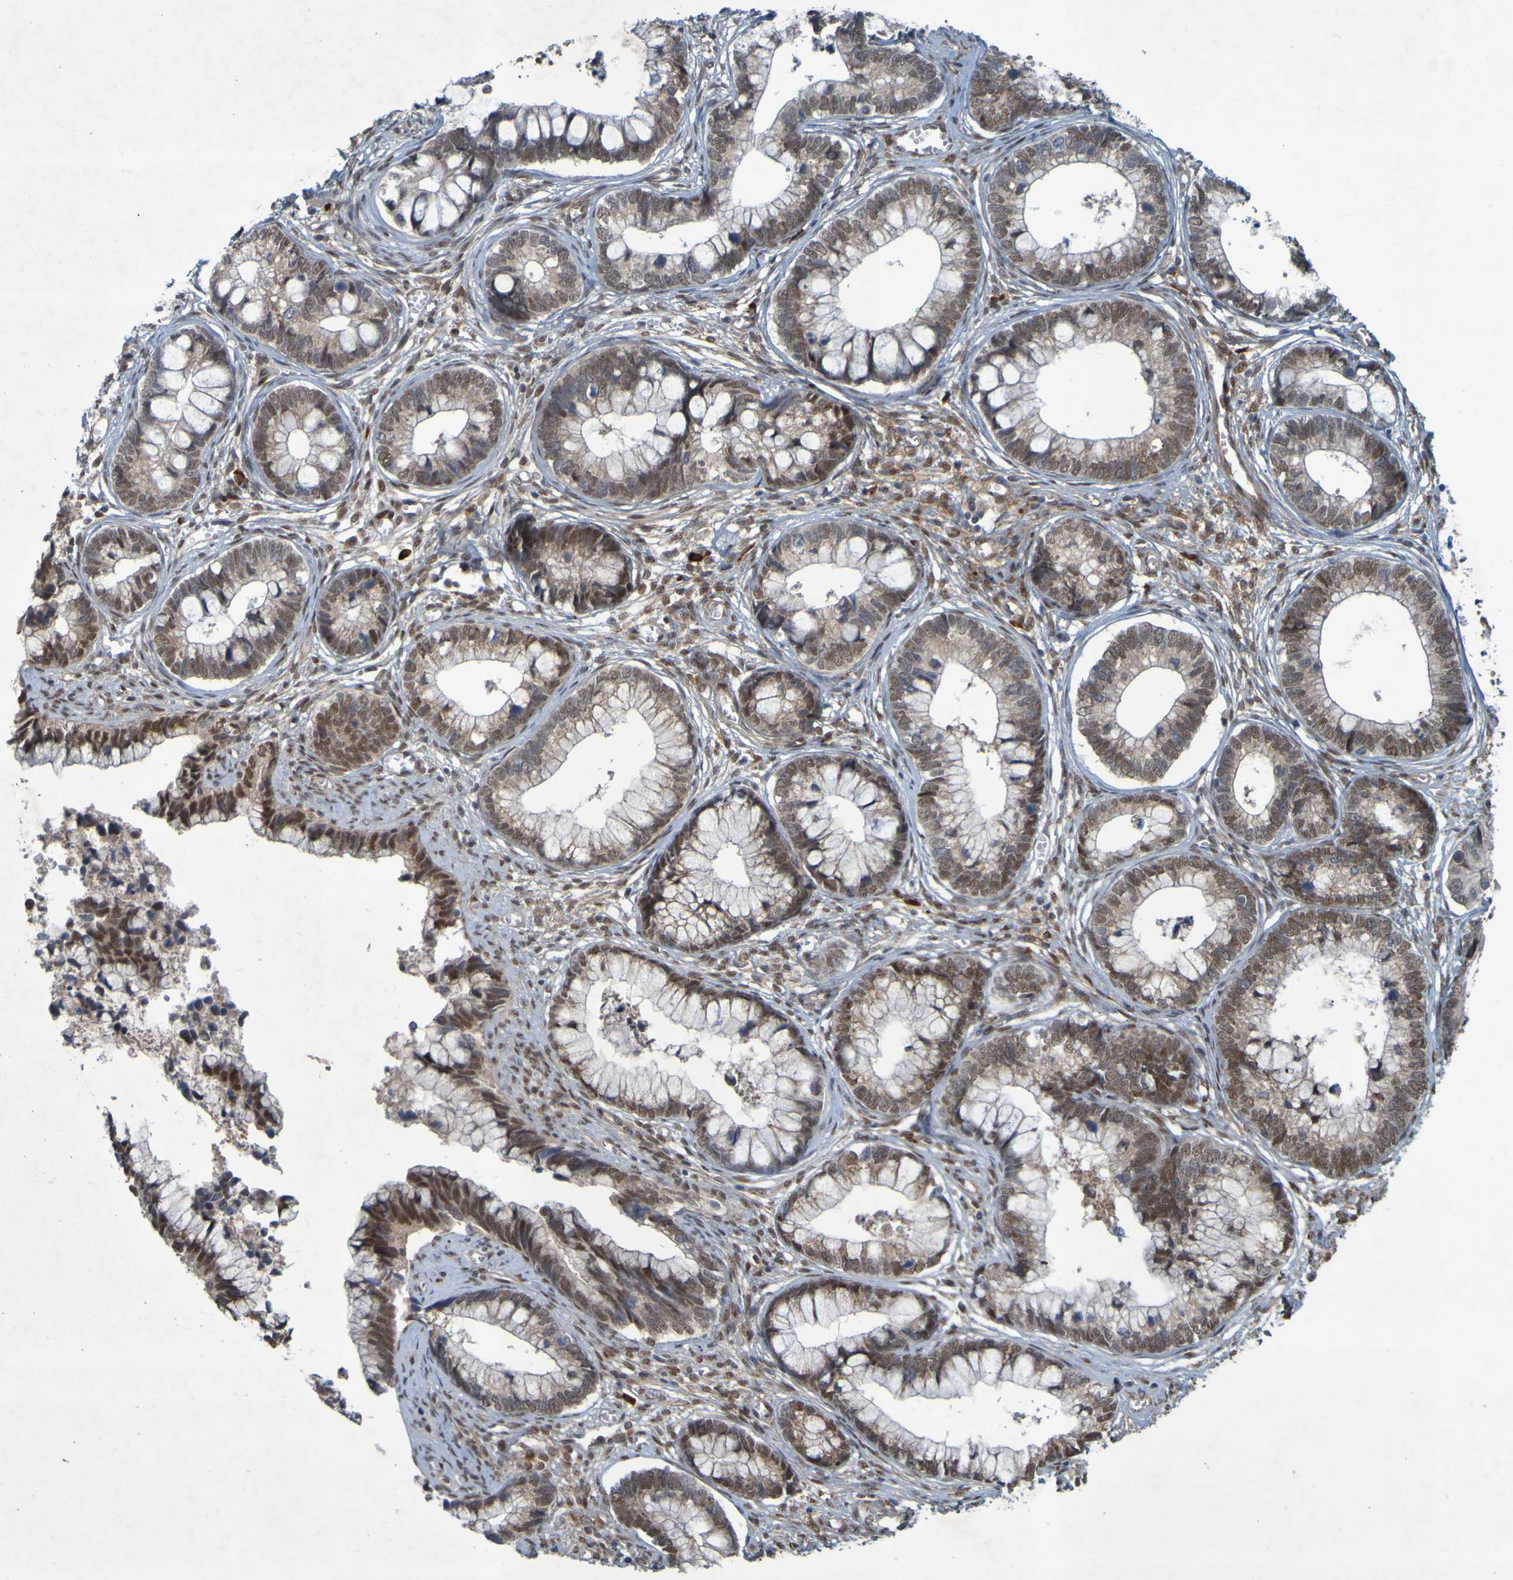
{"staining": {"intensity": "moderate", "quantity": ">75%", "location": "nuclear"}, "tissue": "cervical cancer", "cell_type": "Tumor cells", "image_type": "cancer", "snomed": [{"axis": "morphology", "description": "Adenocarcinoma, NOS"}, {"axis": "topography", "description": "Cervix"}], "caption": "DAB (3,3'-diaminobenzidine) immunohistochemical staining of human cervical cancer (adenocarcinoma) shows moderate nuclear protein positivity in approximately >75% of tumor cells.", "gene": "MCPH1", "patient": {"sex": "female", "age": 44}}